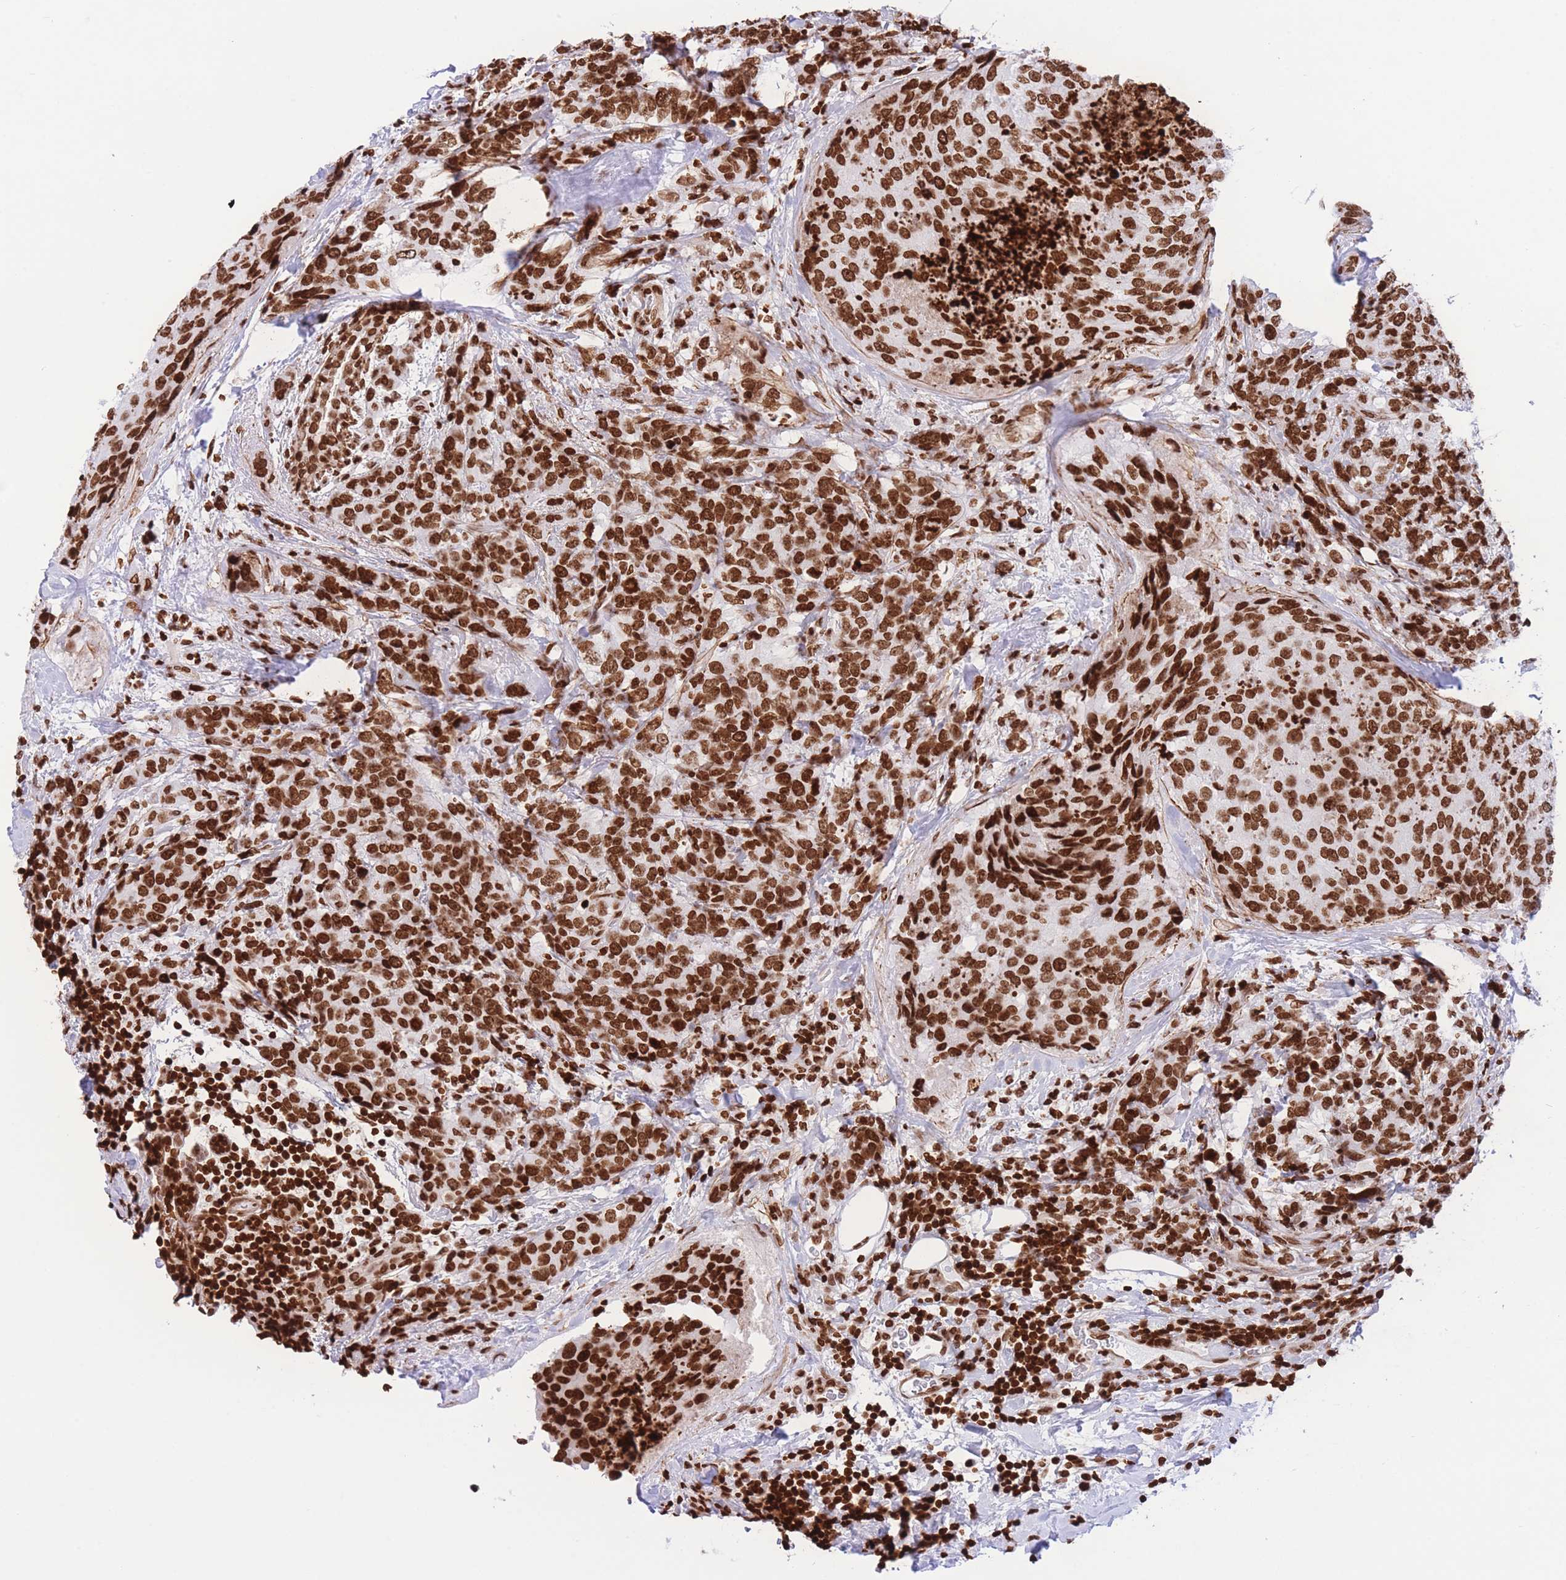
{"staining": {"intensity": "strong", "quantity": ">75%", "location": "nuclear"}, "tissue": "breast cancer", "cell_type": "Tumor cells", "image_type": "cancer", "snomed": [{"axis": "morphology", "description": "Lobular carcinoma"}, {"axis": "topography", "description": "Breast"}], "caption": "Breast cancer (lobular carcinoma) stained with immunohistochemistry reveals strong nuclear staining in about >75% of tumor cells.", "gene": "H2BC11", "patient": {"sex": "female", "age": 59}}